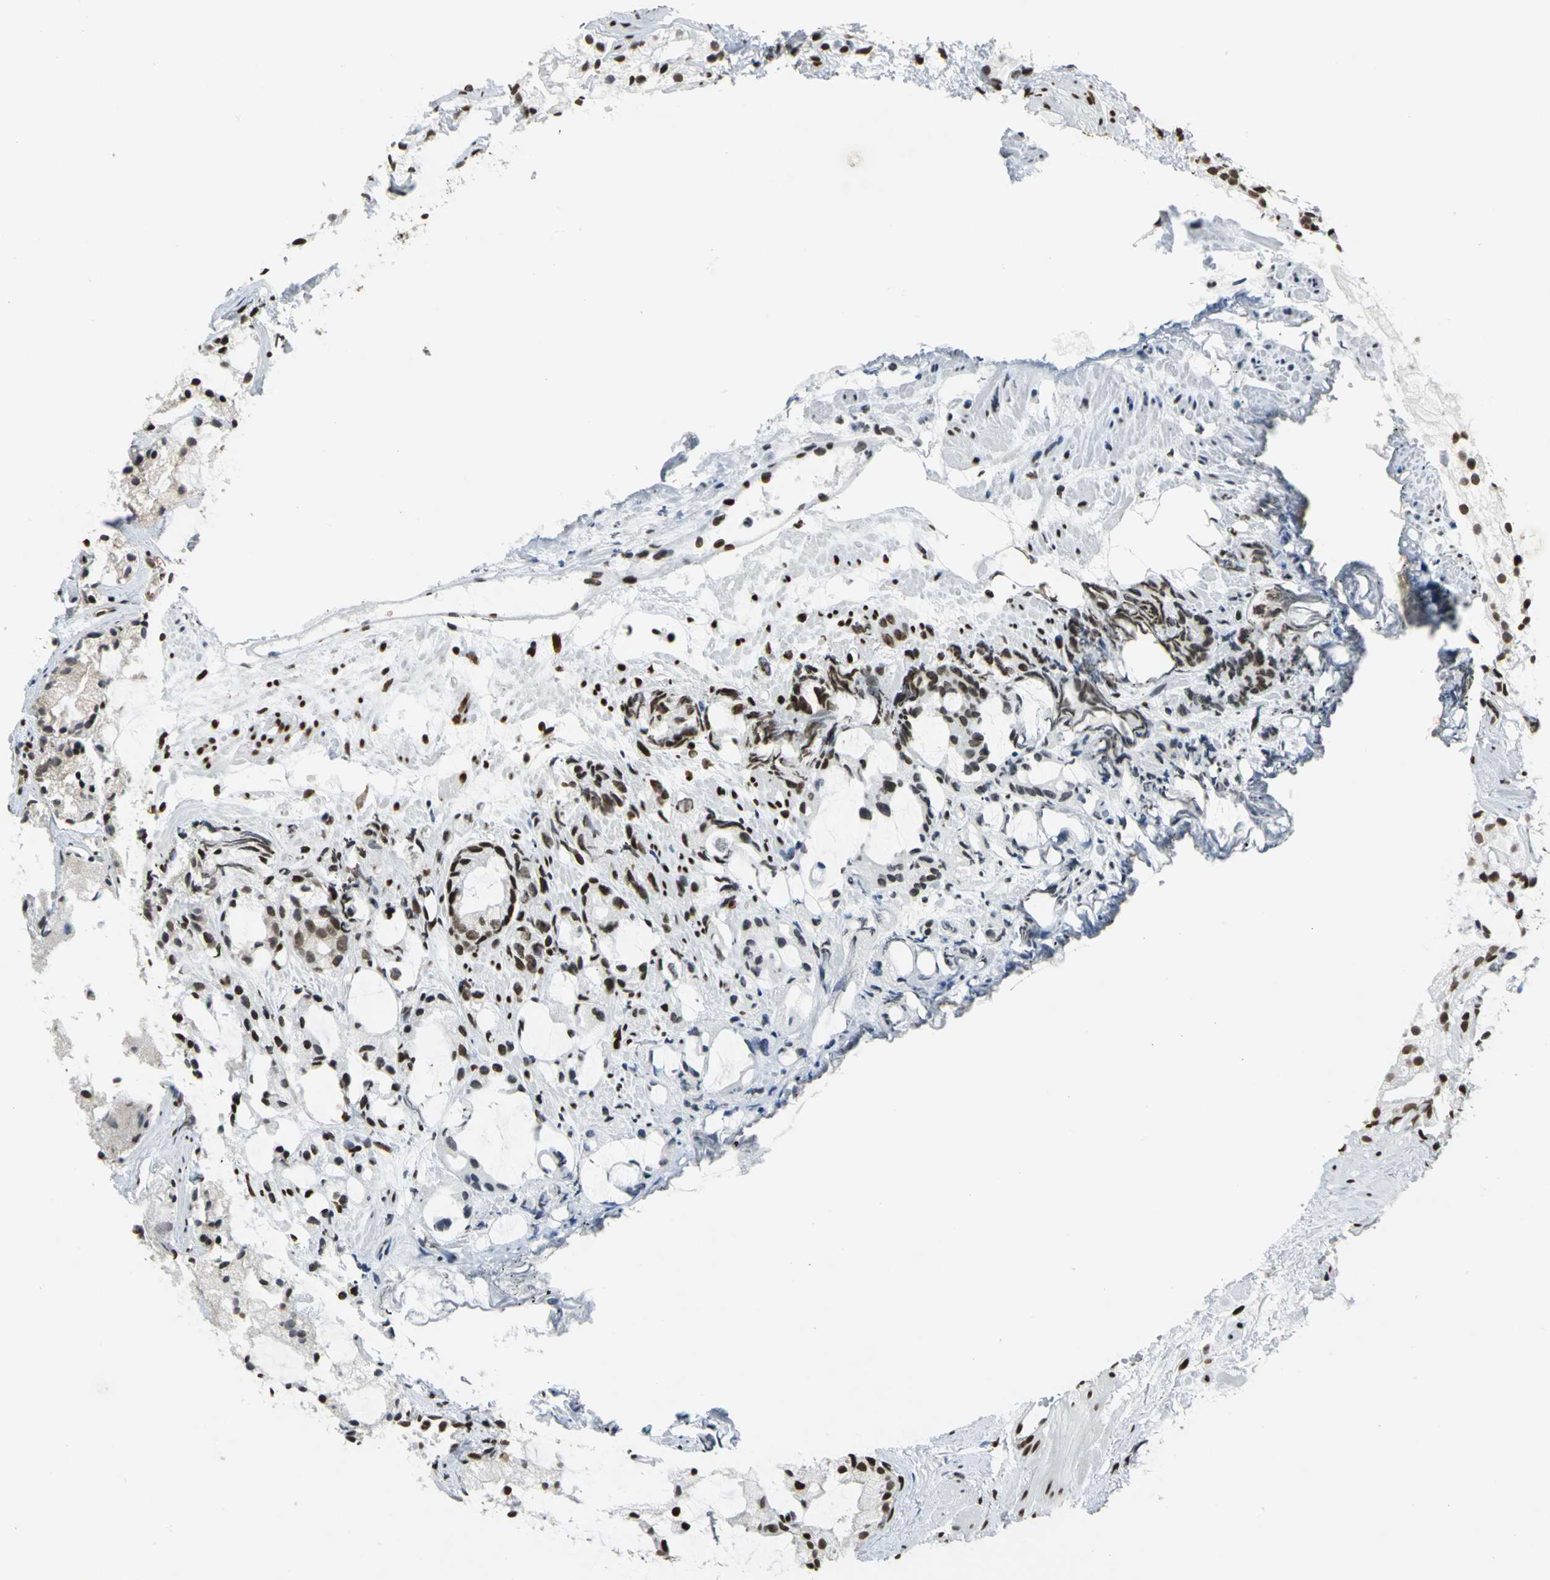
{"staining": {"intensity": "strong", "quantity": ">75%", "location": "nuclear"}, "tissue": "prostate cancer", "cell_type": "Tumor cells", "image_type": "cancer", "snomed": [{"axis": "morphology", "description": "Adenocarcinoma, High grade"}, {"axis": "topography", "description": "Prostate"}], "caption": "Human prostate cancer stained with a protein marker reveals strong staining in tumor cells.", "gene": "HMGB1", "patient": {"sex": "male", "age": 85}}